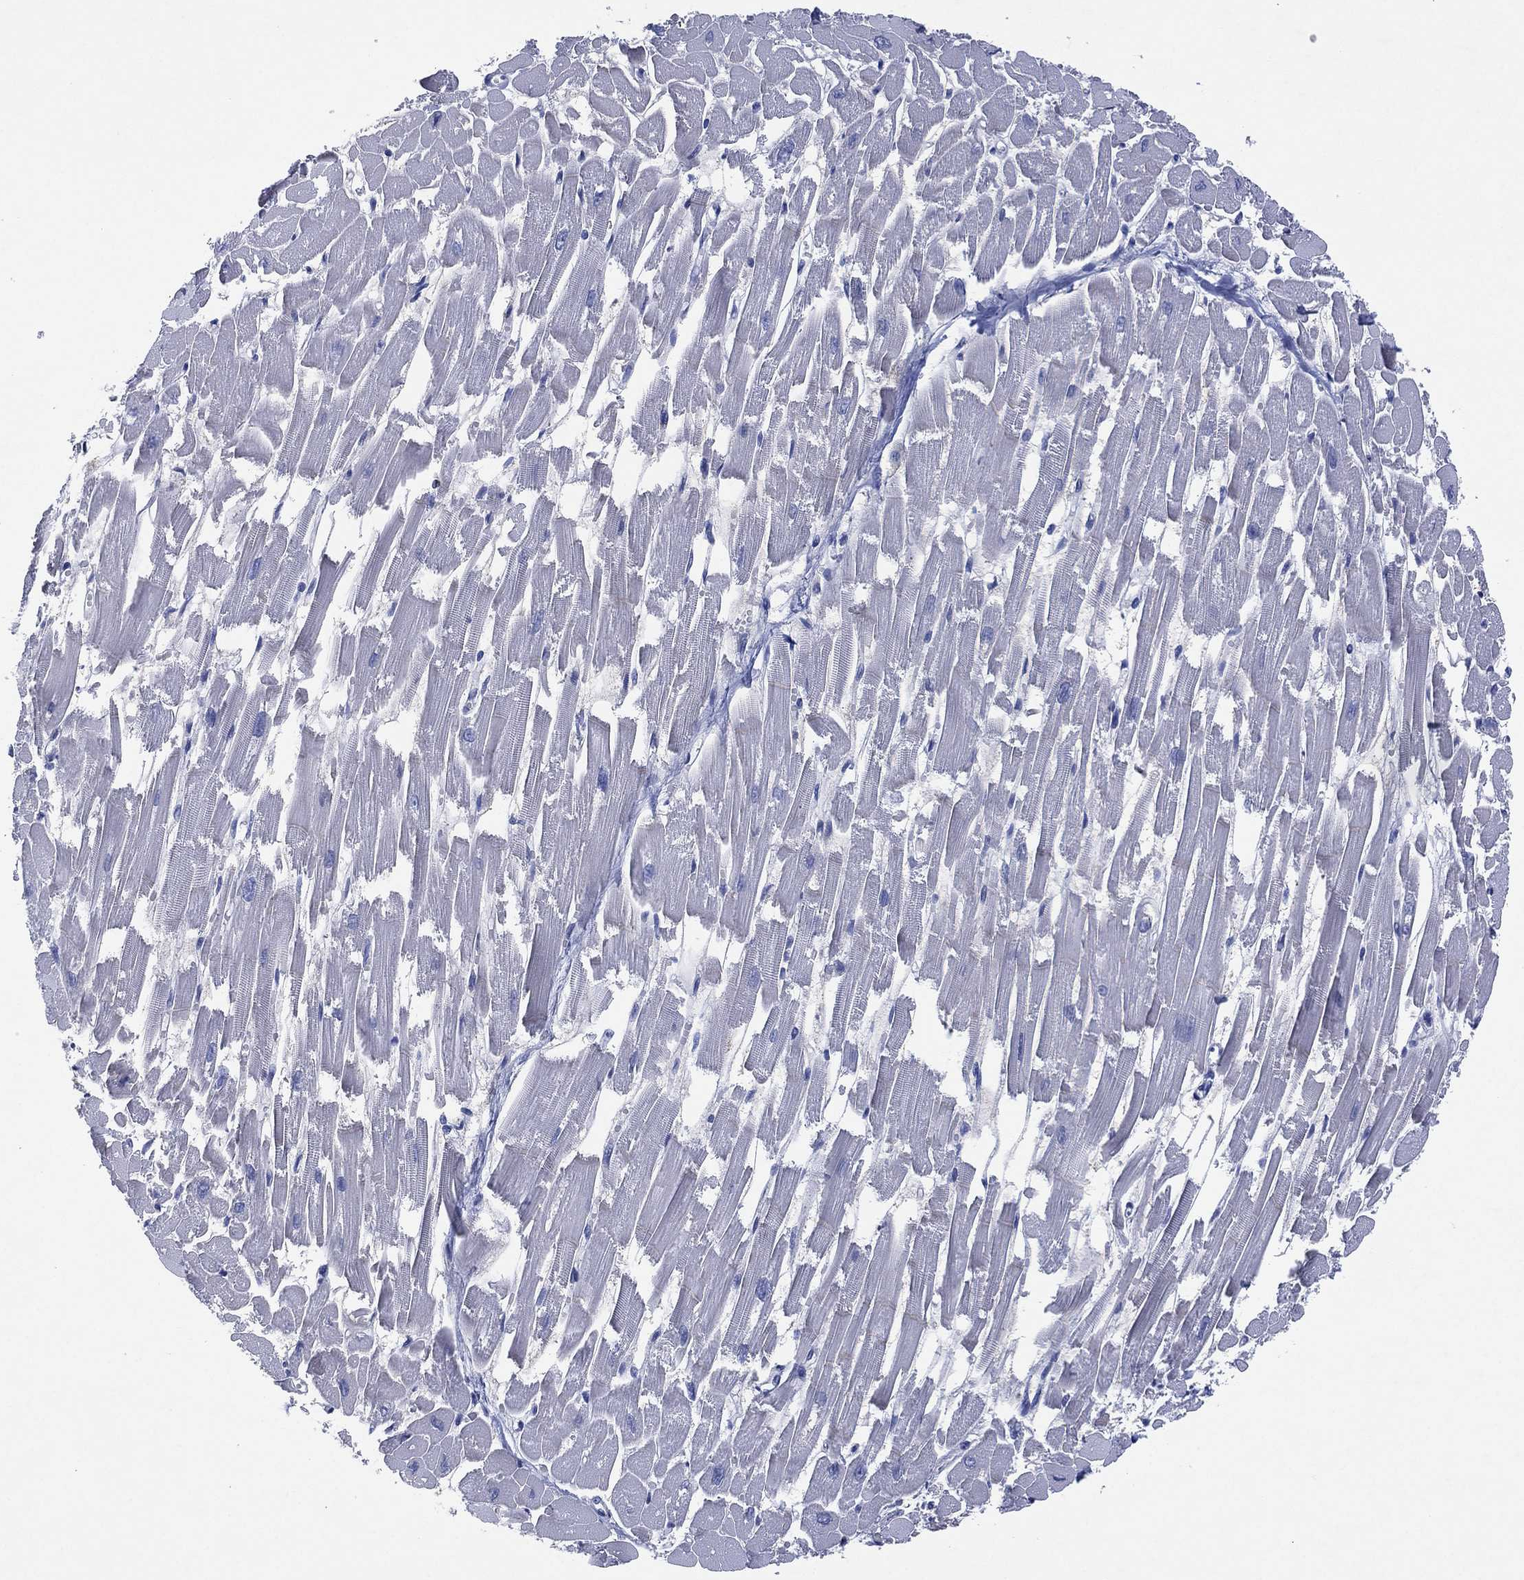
{"staining": {"intensity": "negative", "quantity": "none", "location": "none"}, "tissue": "heart muscle", "cell_type": "Cardiomyocytes", "image_type": "normal", "snomed": [{"axis": "morphology", "description": "Normal tissue, NOS"}, {"axis": "topography", "description": "Heart"}], "caption": "The histopathology image displays no staining of cardiomyocytes in normal heart muscle. (DAB (3,3'-diaminobenzidine) IHC visualized using brightfield microscopy, high magnification).", "gene": "CHRNA3", "patient": {"sex": "female", "age": 52}}